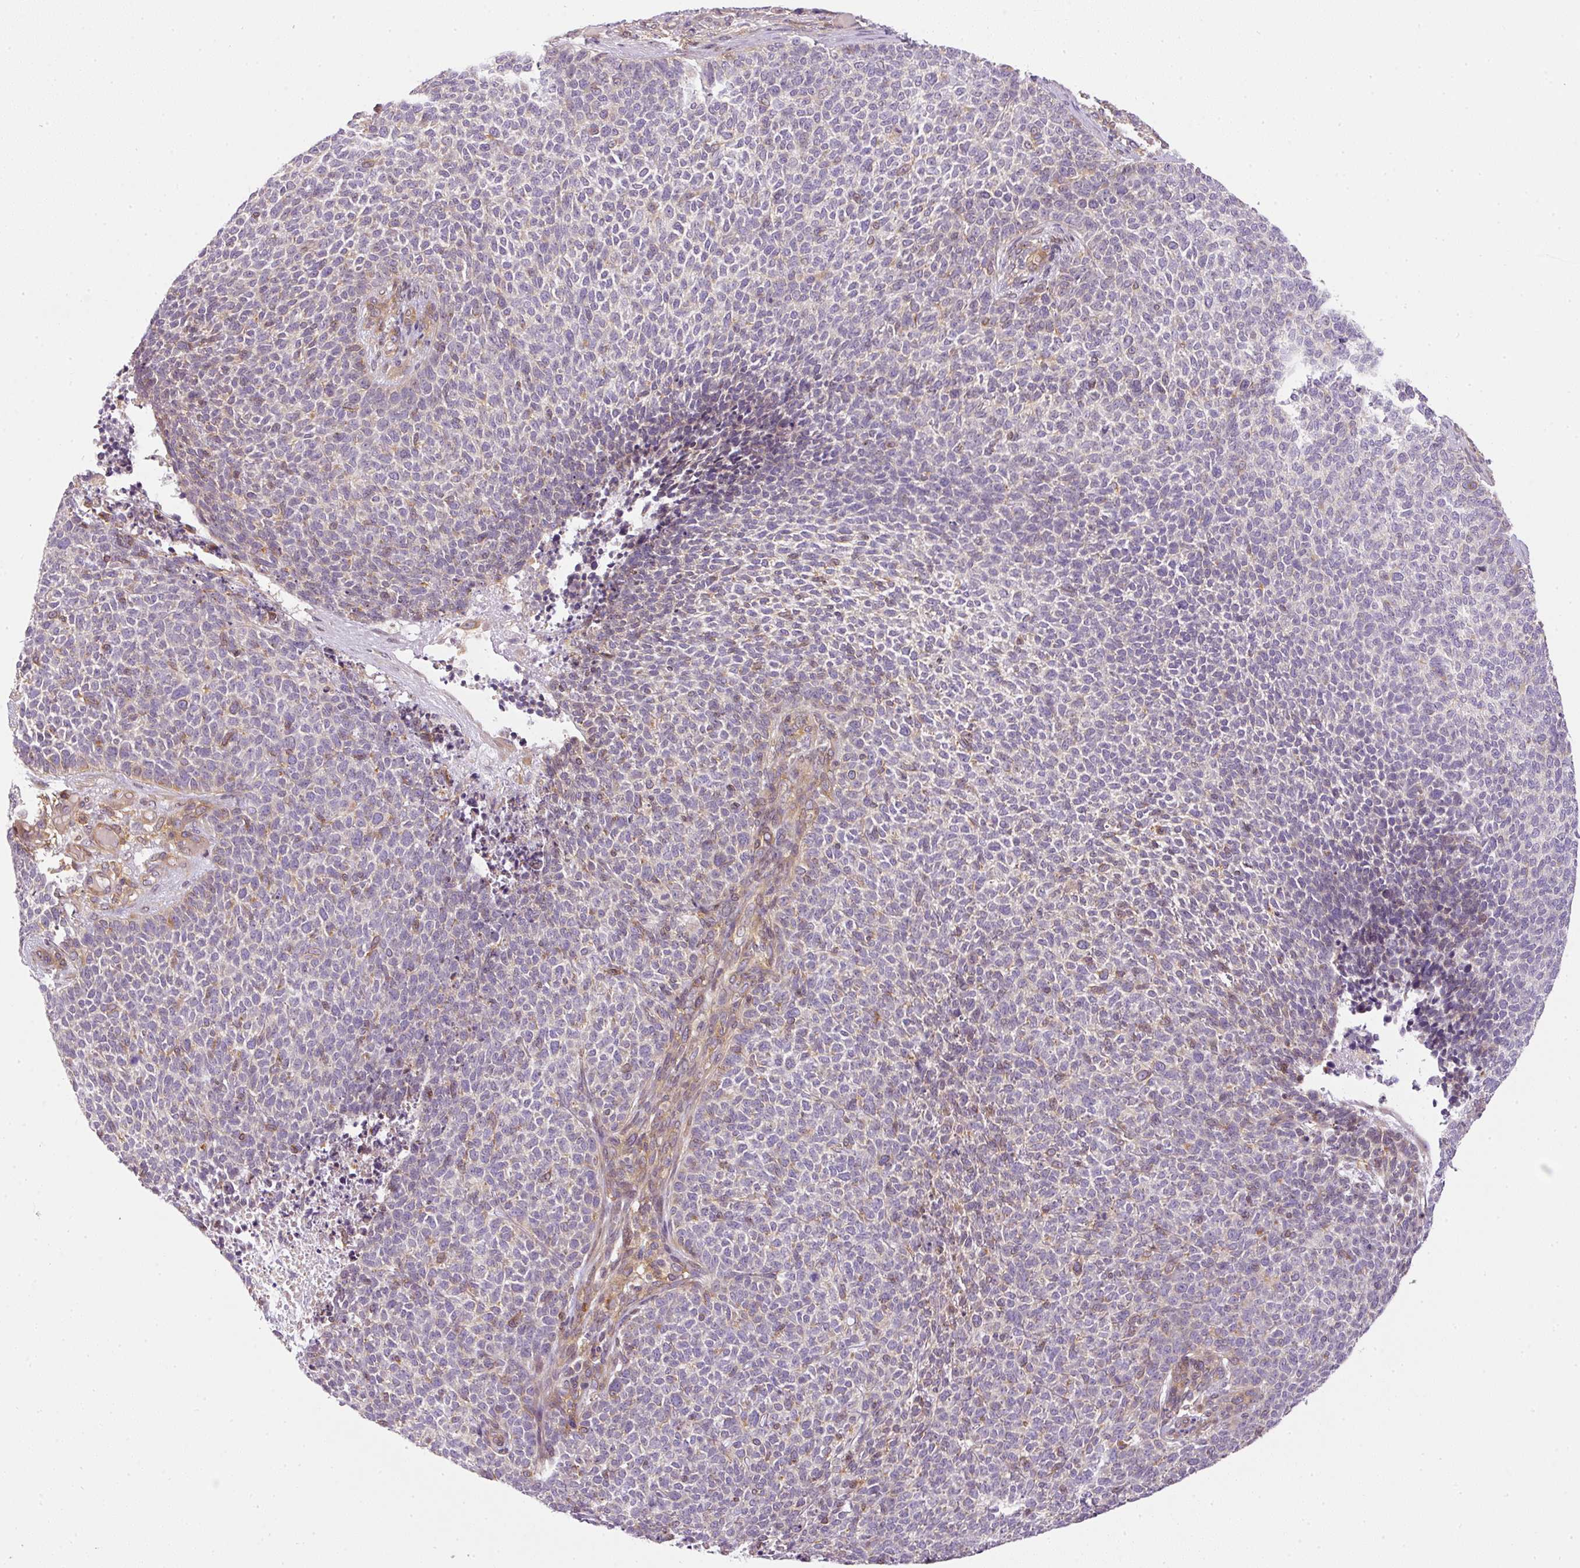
{"staining": {"intensity": "negative", "quantity": "none", "location": "none"}, "tissue": "skin cancer", "cell_type": "Tumor cells", "image_type": "cancer", "snomed": [{"axis": "morphology", "description": "Basal cell carcinoma"}, {"axis": "topography", "description": "Skin"}], "caption": "Image shows no significant protein expression in tumor cells of skin cancer. The staining was performed using DAB (3,3'-diaminobenzidine) to visualize the protein expression in brown, while the nuclei were stained in blue with hematoxylin (Magnification: 20x).", "gene": "TBC1D2B", "patient": {"sex": "female", "age": 84}}